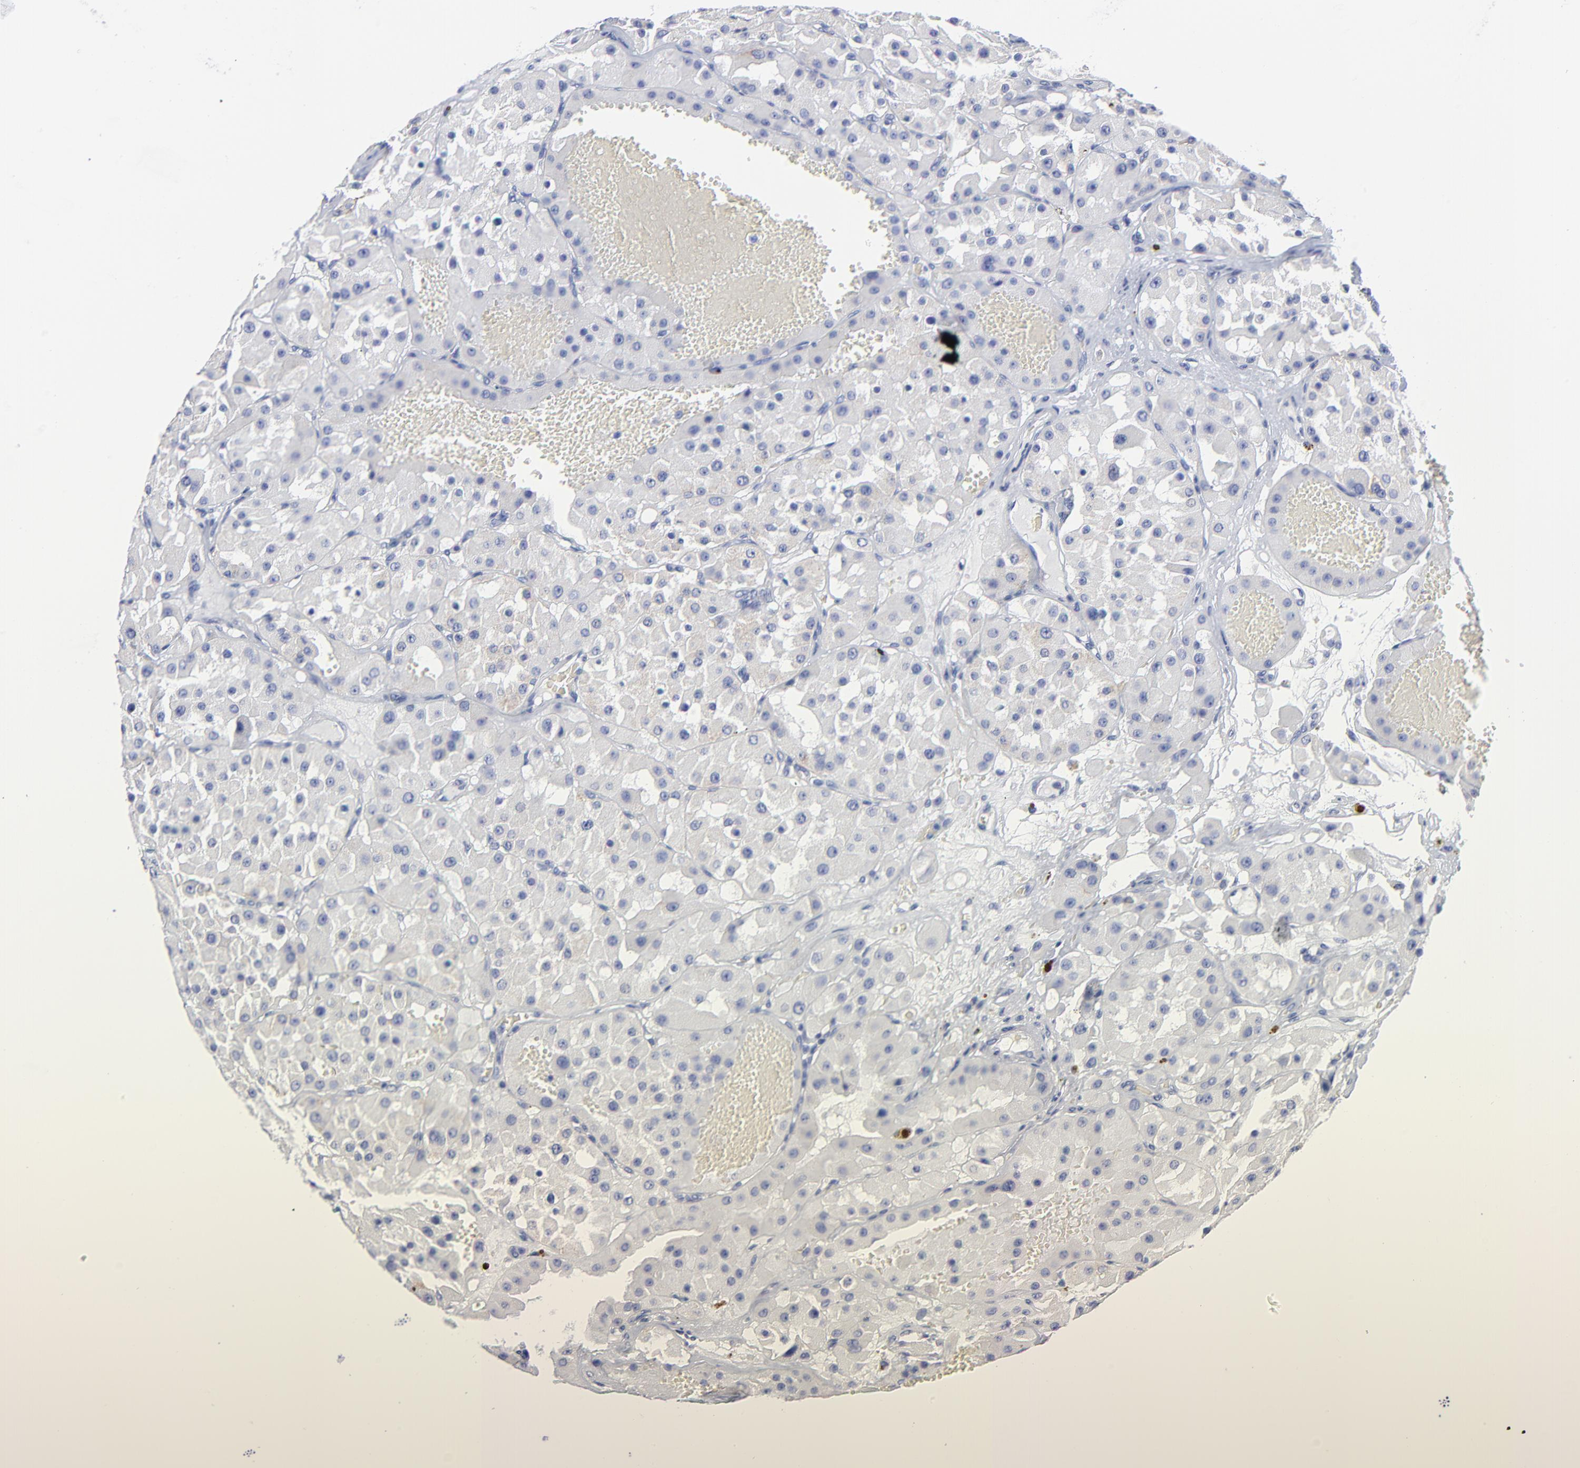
{"staining": {"intensity": "negative", "quantity": "none", "location": "none"}, "tissue": "renal cancer", "cell_type": "Tumor cells", "image_type": "cancer", "snomed": [{"axis": "morphology", "description": "Adenocarcinoma, uncertain malignant potential"}, {"axis": "topography", "description": "Kidney"}], "caption": "Tumor cells show no significant staining in adenocarcinoma,  uncertain malignant potential (renal).", "gene": "CNTN3", "patient": {"sex": "male", "age": 63}}